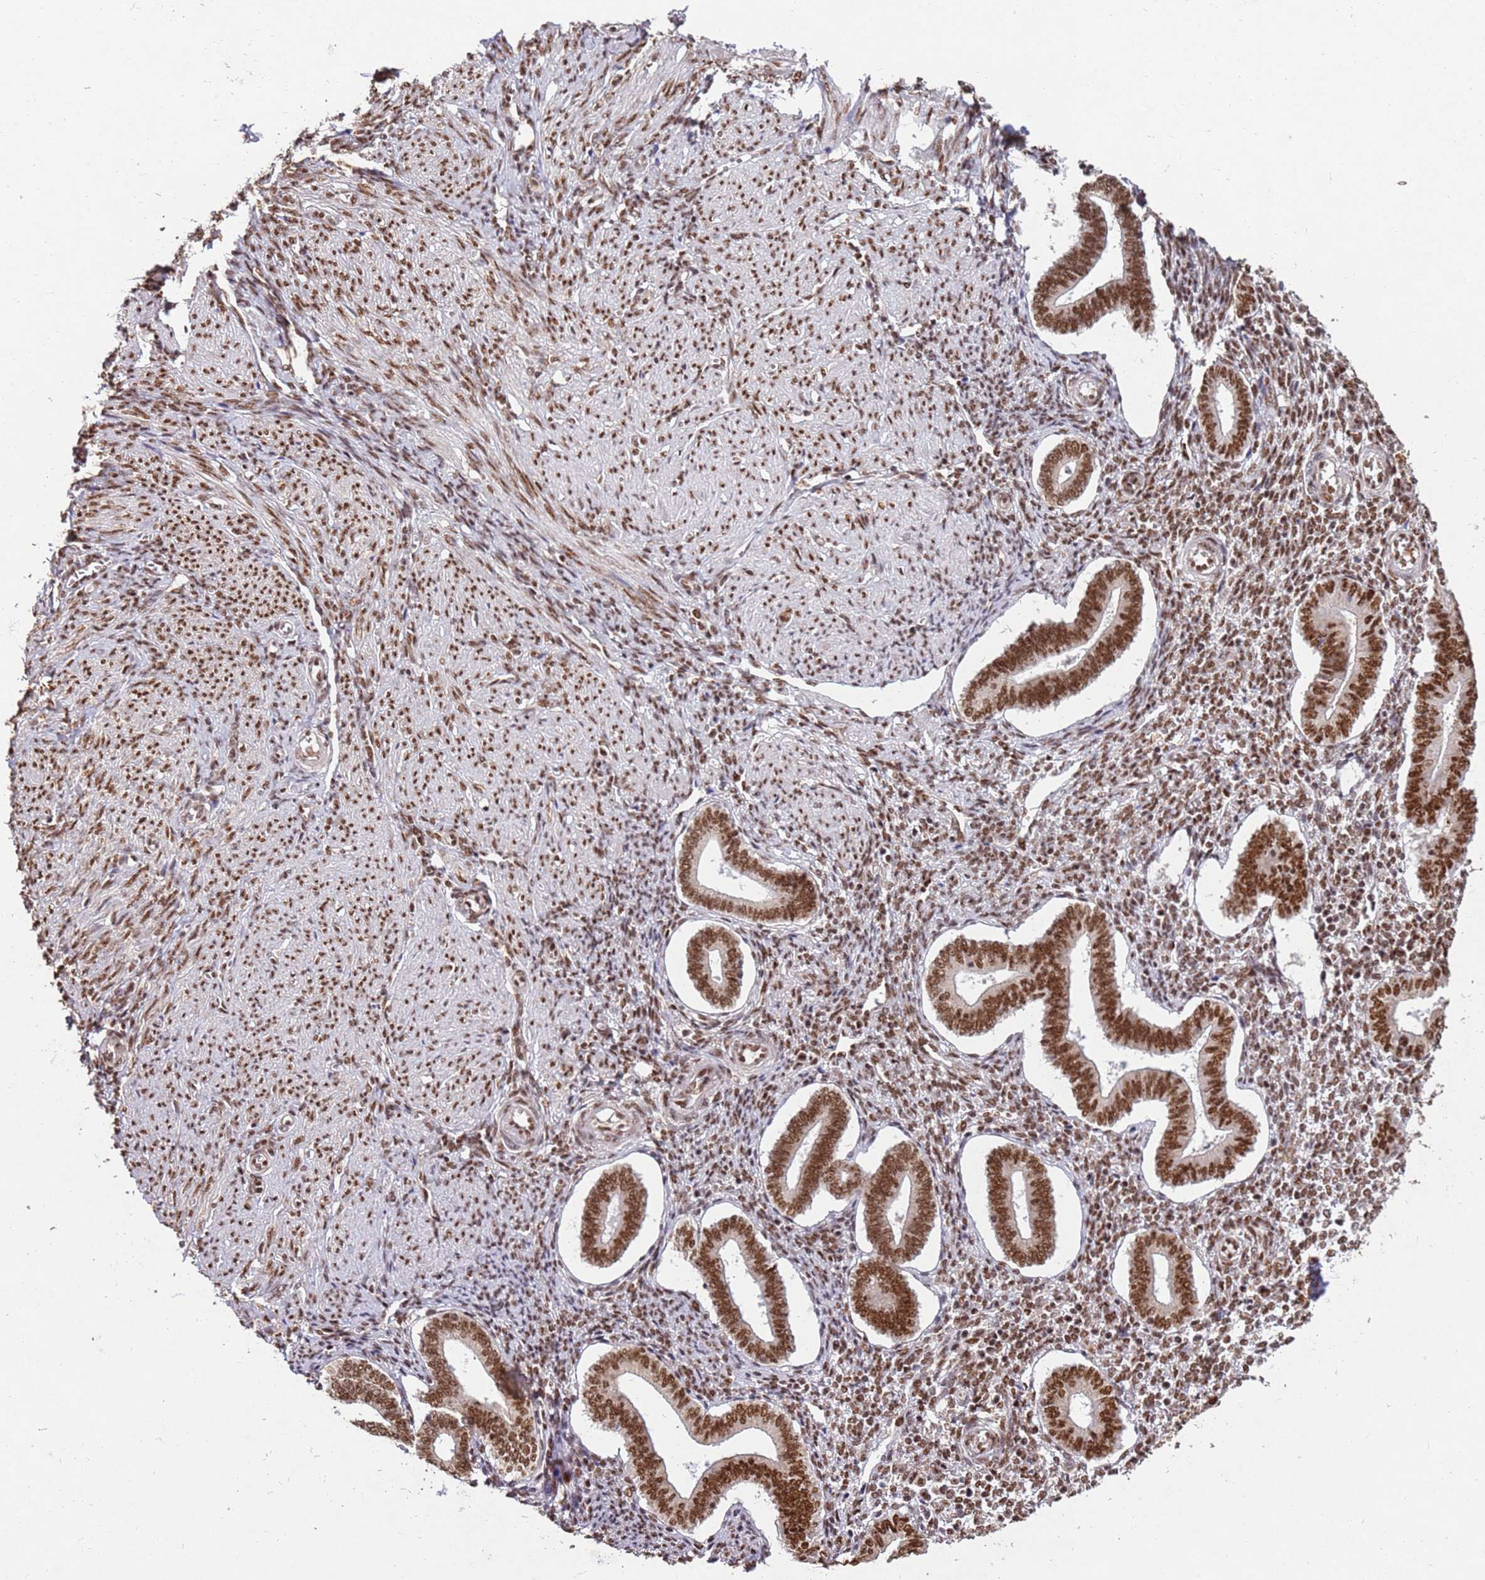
{"staining": {"intensity": "strong", "quantity": ">75%", "location": "nuclear"}, "tissue": "endometrium", "cell_type": "Cells in endometrial stroma", "image_type": "normal", "snomed": [{"axis": "morphology", "description": "Normal tissue, NOS"}, {"axis": "topography", "description": "Endometrium"}], "caption": "Immunohistochemistry staining of benign endometrium, which reveals high levels of strong nuclear staining in about >75% of cells in endometrial stroma indicating strong nuclear protein expression. The staining was performed using DAB (3,3'-diaminobenzidine) (brown) for protein detection and nuclei were counterstained in hematoxylin (blue).", "gene": "ESF1", "patient": {"sex": "female", "age": 44}}